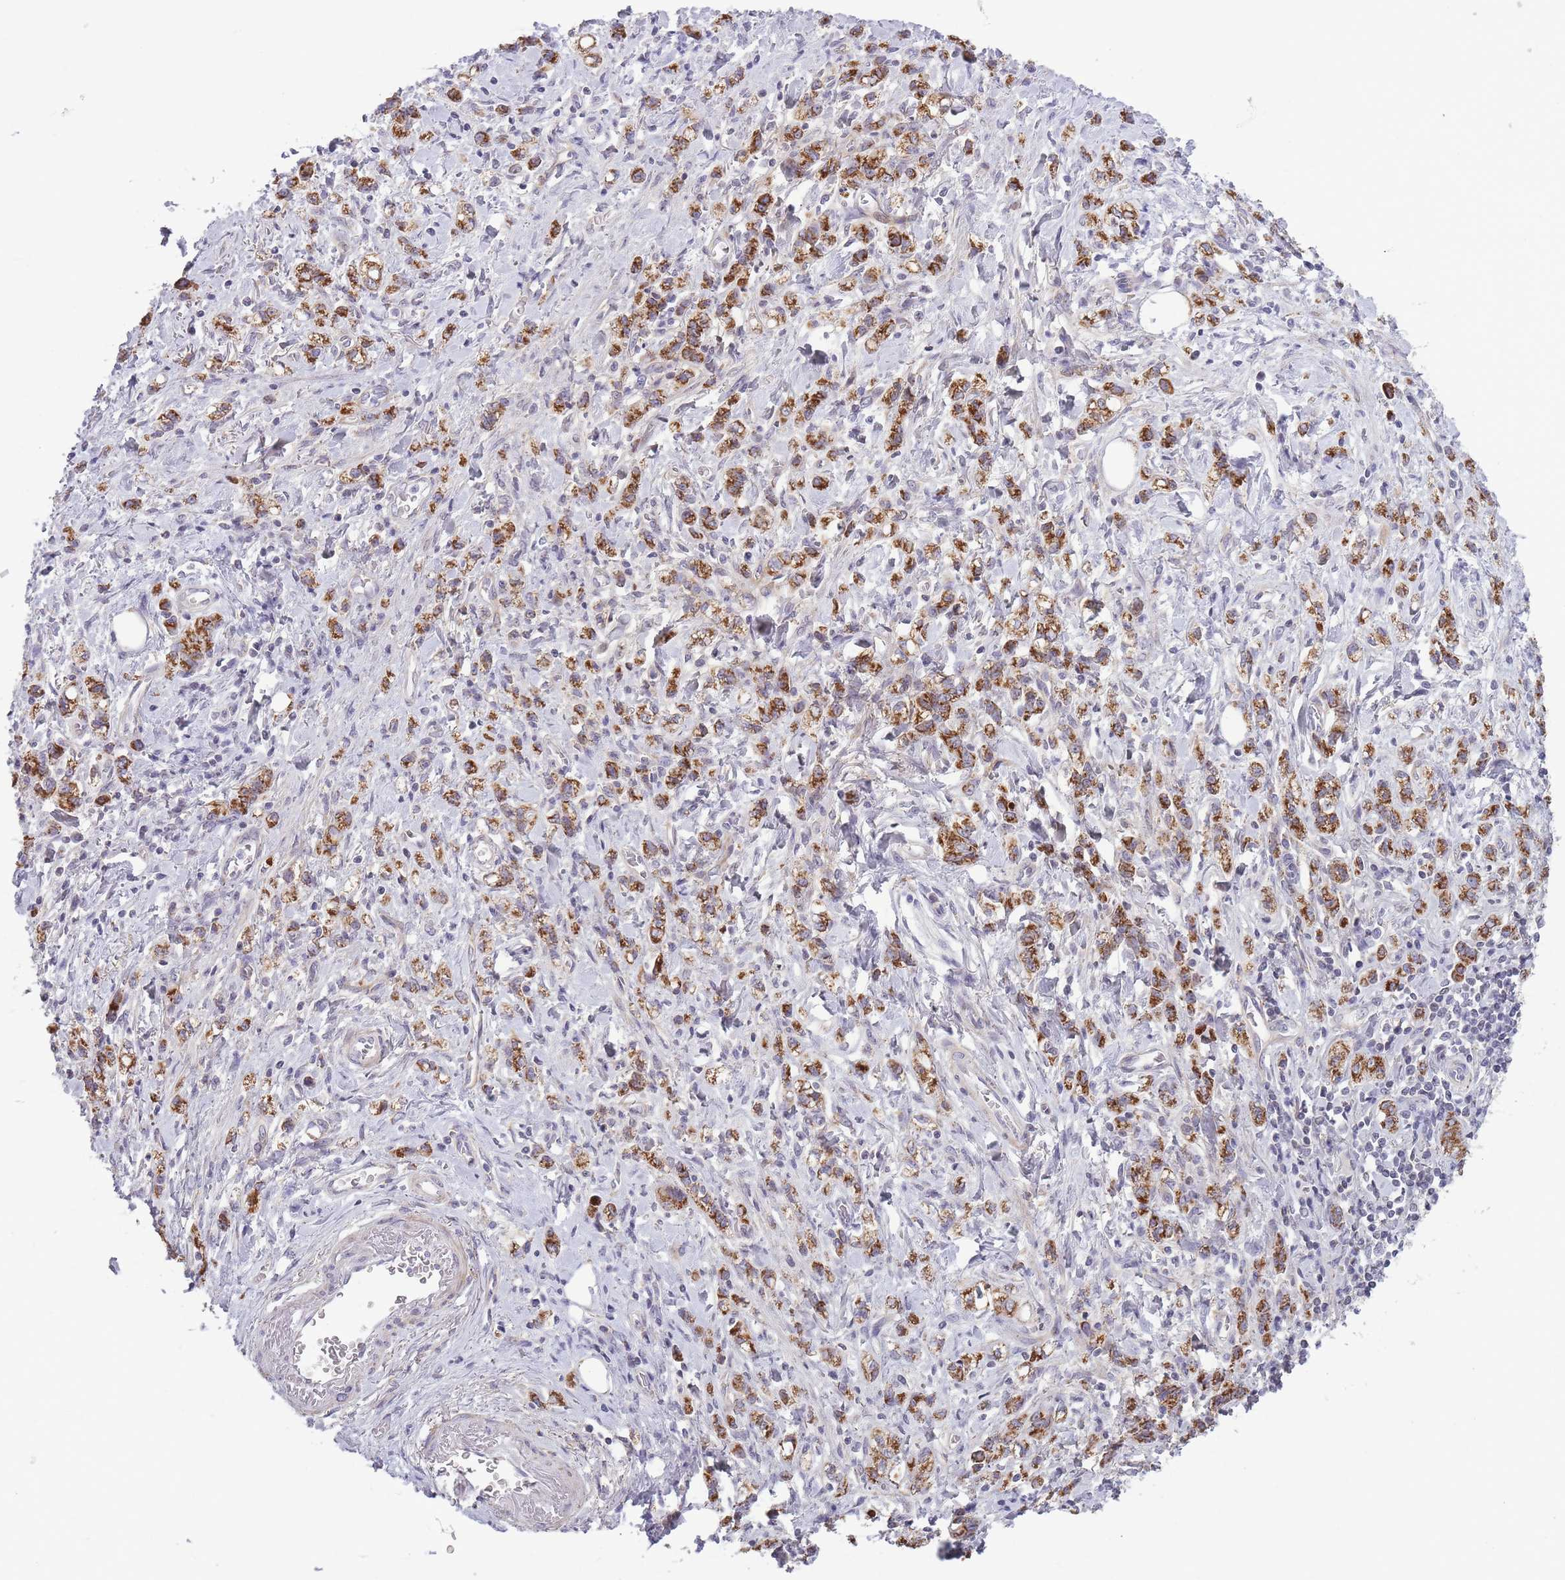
{"staining": {"intensity": "strong", "quantity": ">75%", "location": "cytoplasmic/membranous"}, "tissue": "stomach cancer", "cell_type": "Tumor cells", "image_type": "cancer", "snomed": [{"axis": "morphology", "description": "Adenocarcinoma, NOS"}, {"axis": "topography", "description": "Stomach"}], "caption": "Human stomach cancer stained for a protein (brown) displays strong cytoplasmic/membranous positive positivity in about >75% of tumor cells.", "gene": "ZBTB24", "patient": {"sex": "male", "age": 77}}